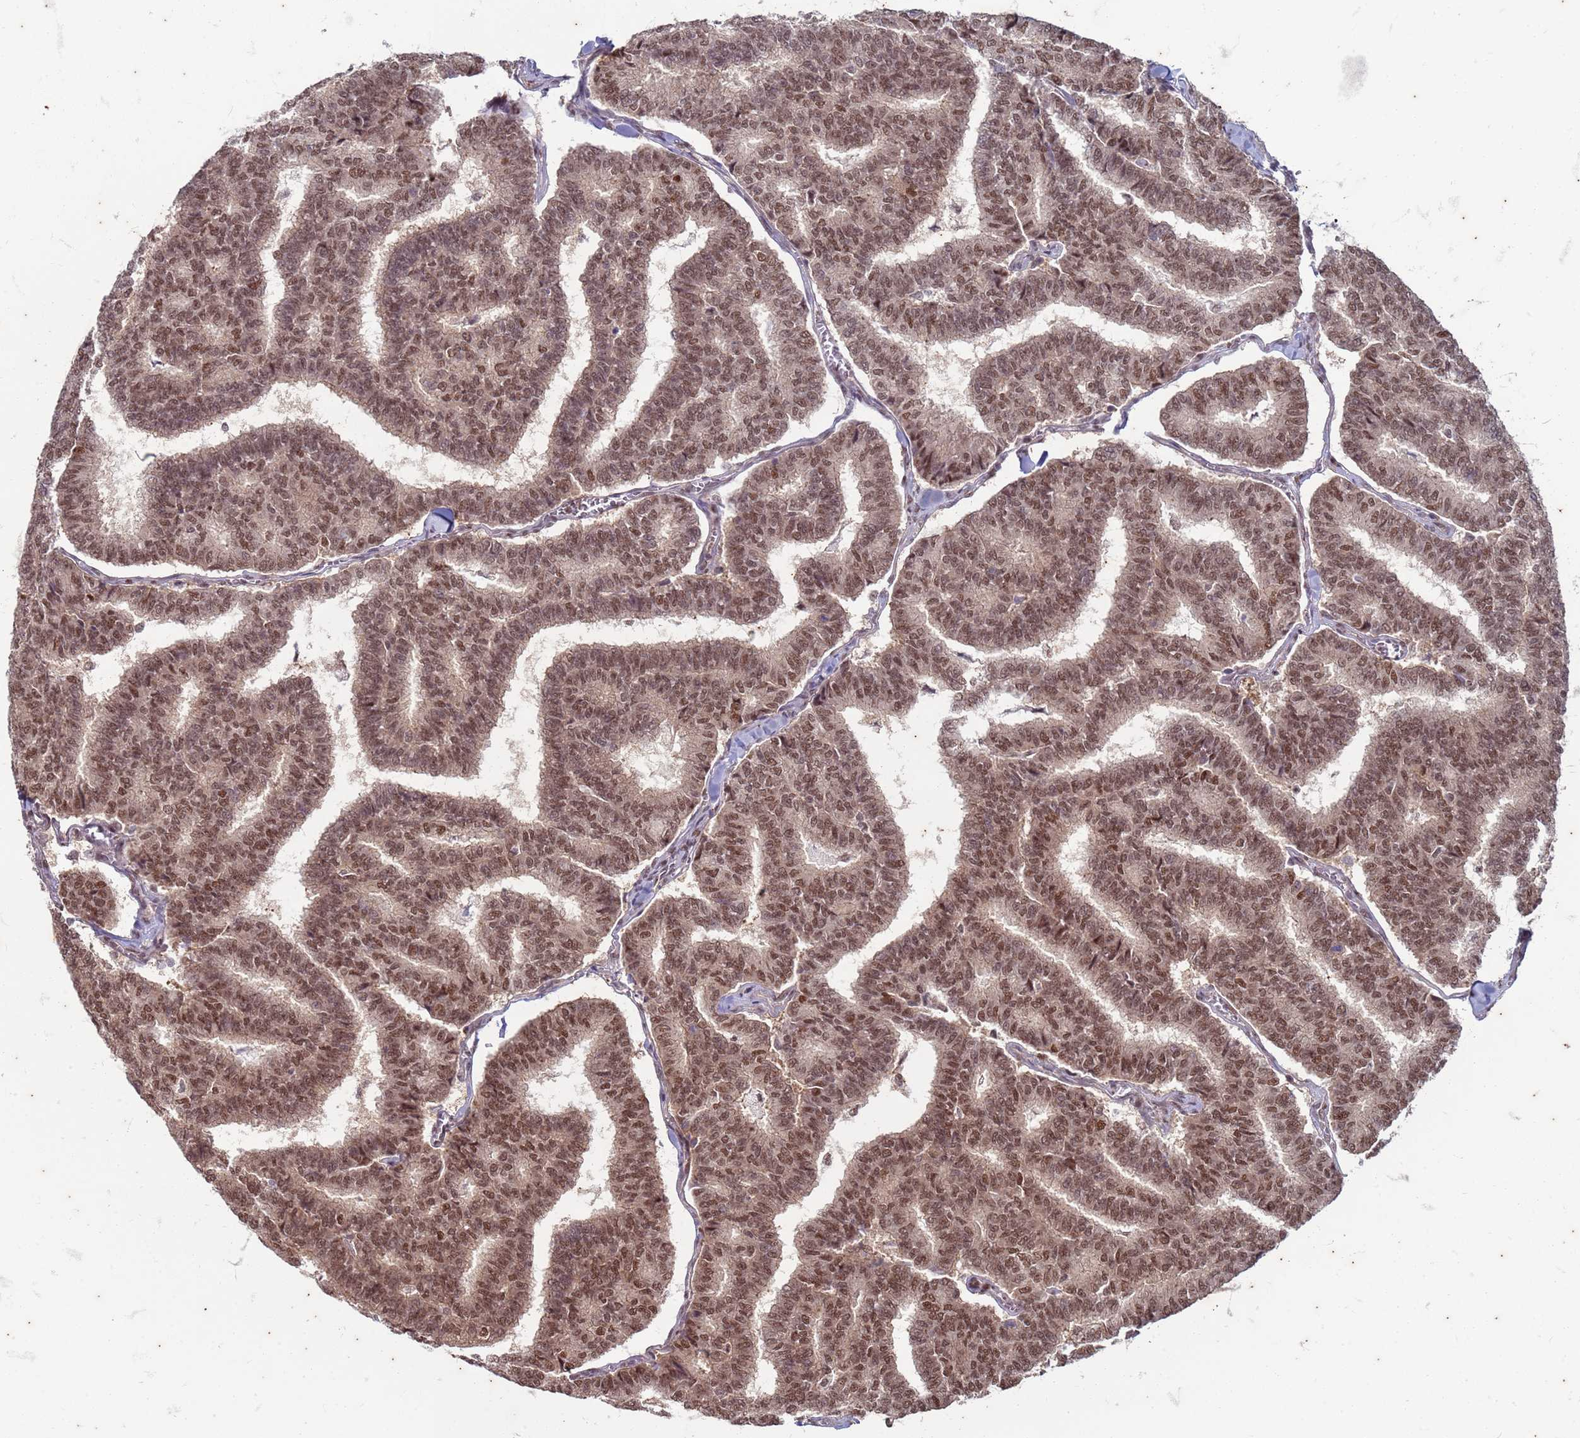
{"staining": {"intensity": "moderate", "quantity": ">75%", "location": "nuclear"}, "tissue": "thyroid cancer", "cell_type": "Tumor cells", "image_type": "cancer", "snomed": [{"axis": "morphology", "description": "Papillary adenocarcinoma, NOS"}, {"axis": "topography", "description": "Thyroid gland"}], "caption": "IHC of thyroid papillary adenocarcinoma demonstrates medium levels of moderate nuclear staining in about >75% of tumor cells.", "gene": "TRMT6", "patient": {"sex": "female", "age": 35}}